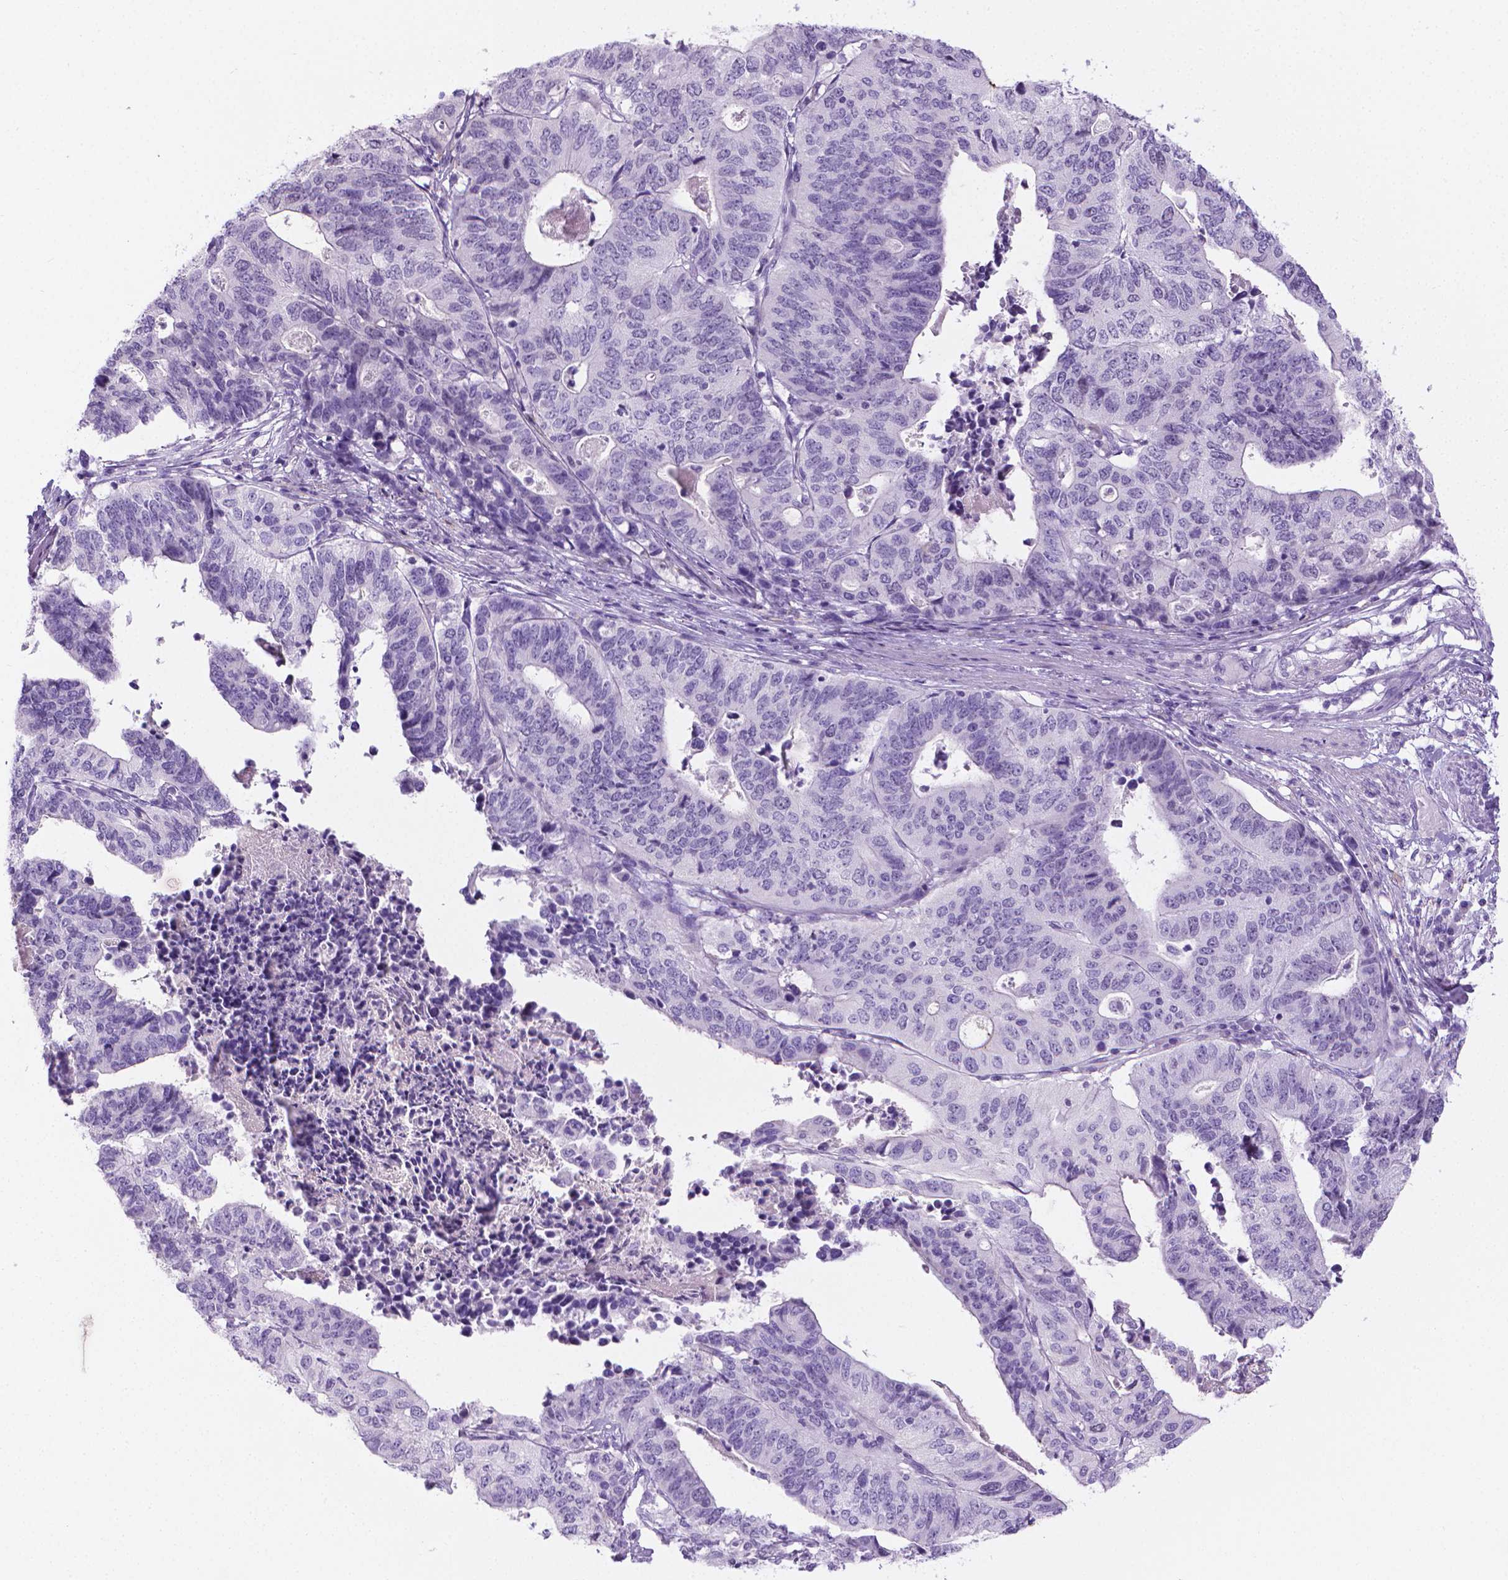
{"staining": {"intensity": "negative", "quantity": "none", "location": "none"}, "tissue": "stomach cancer", "cell_type": "Tumor cells", "image_type": "cancer", "snomed": [{"axis": "morphology", "description": "Adenocarcinoma, NOS"}, {"axis": "topography", "description": "Stomach, upper"}], "caption": "A photomicrograph of human stomach adenocarcinoma is negative for staining in tumor cells.", "gene": "SPAG6", "patient": {"sex": "female", "age": 67}}